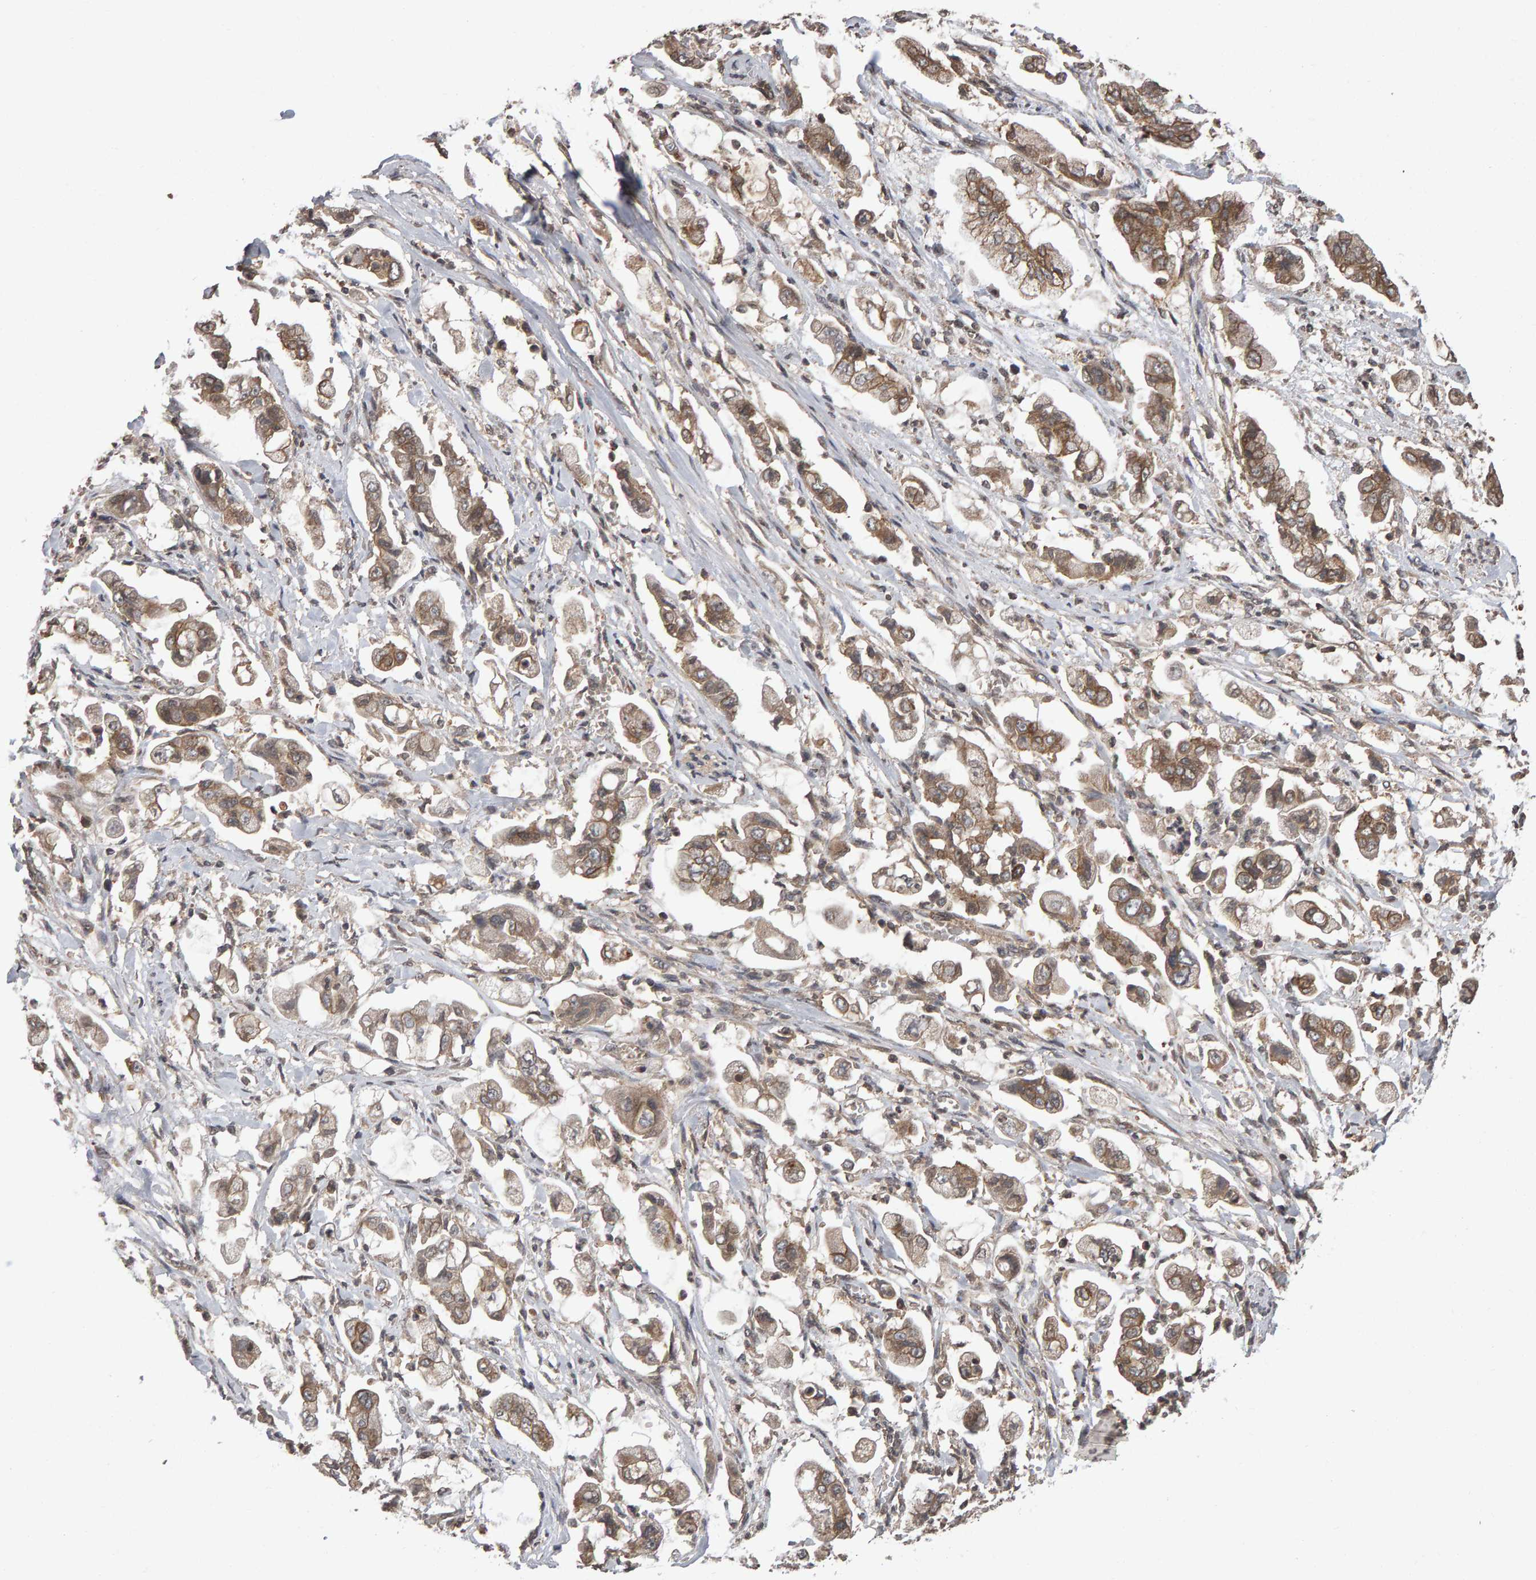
{"staining": {"intensity": "weak", "quantity": ">75%", "location": "cytoplasmic/membranous"}, "tissue": "stomach cancer", "cell_type": "Tumor cells", "image_type": "cancer", "snomed": [{"axis": "morphology", "description": "Adenocarcinoma, NOS"}, {"axis": "topography", "description": "Stomach"}], "caption": "Immunohistochemical staining of stomach cancer displays low levels of weak cytoplasmic/membranous positivity in about >75% of tumor cells.", "gene": "SCRIB", "patient": {"sex": "male", "age": 62}}